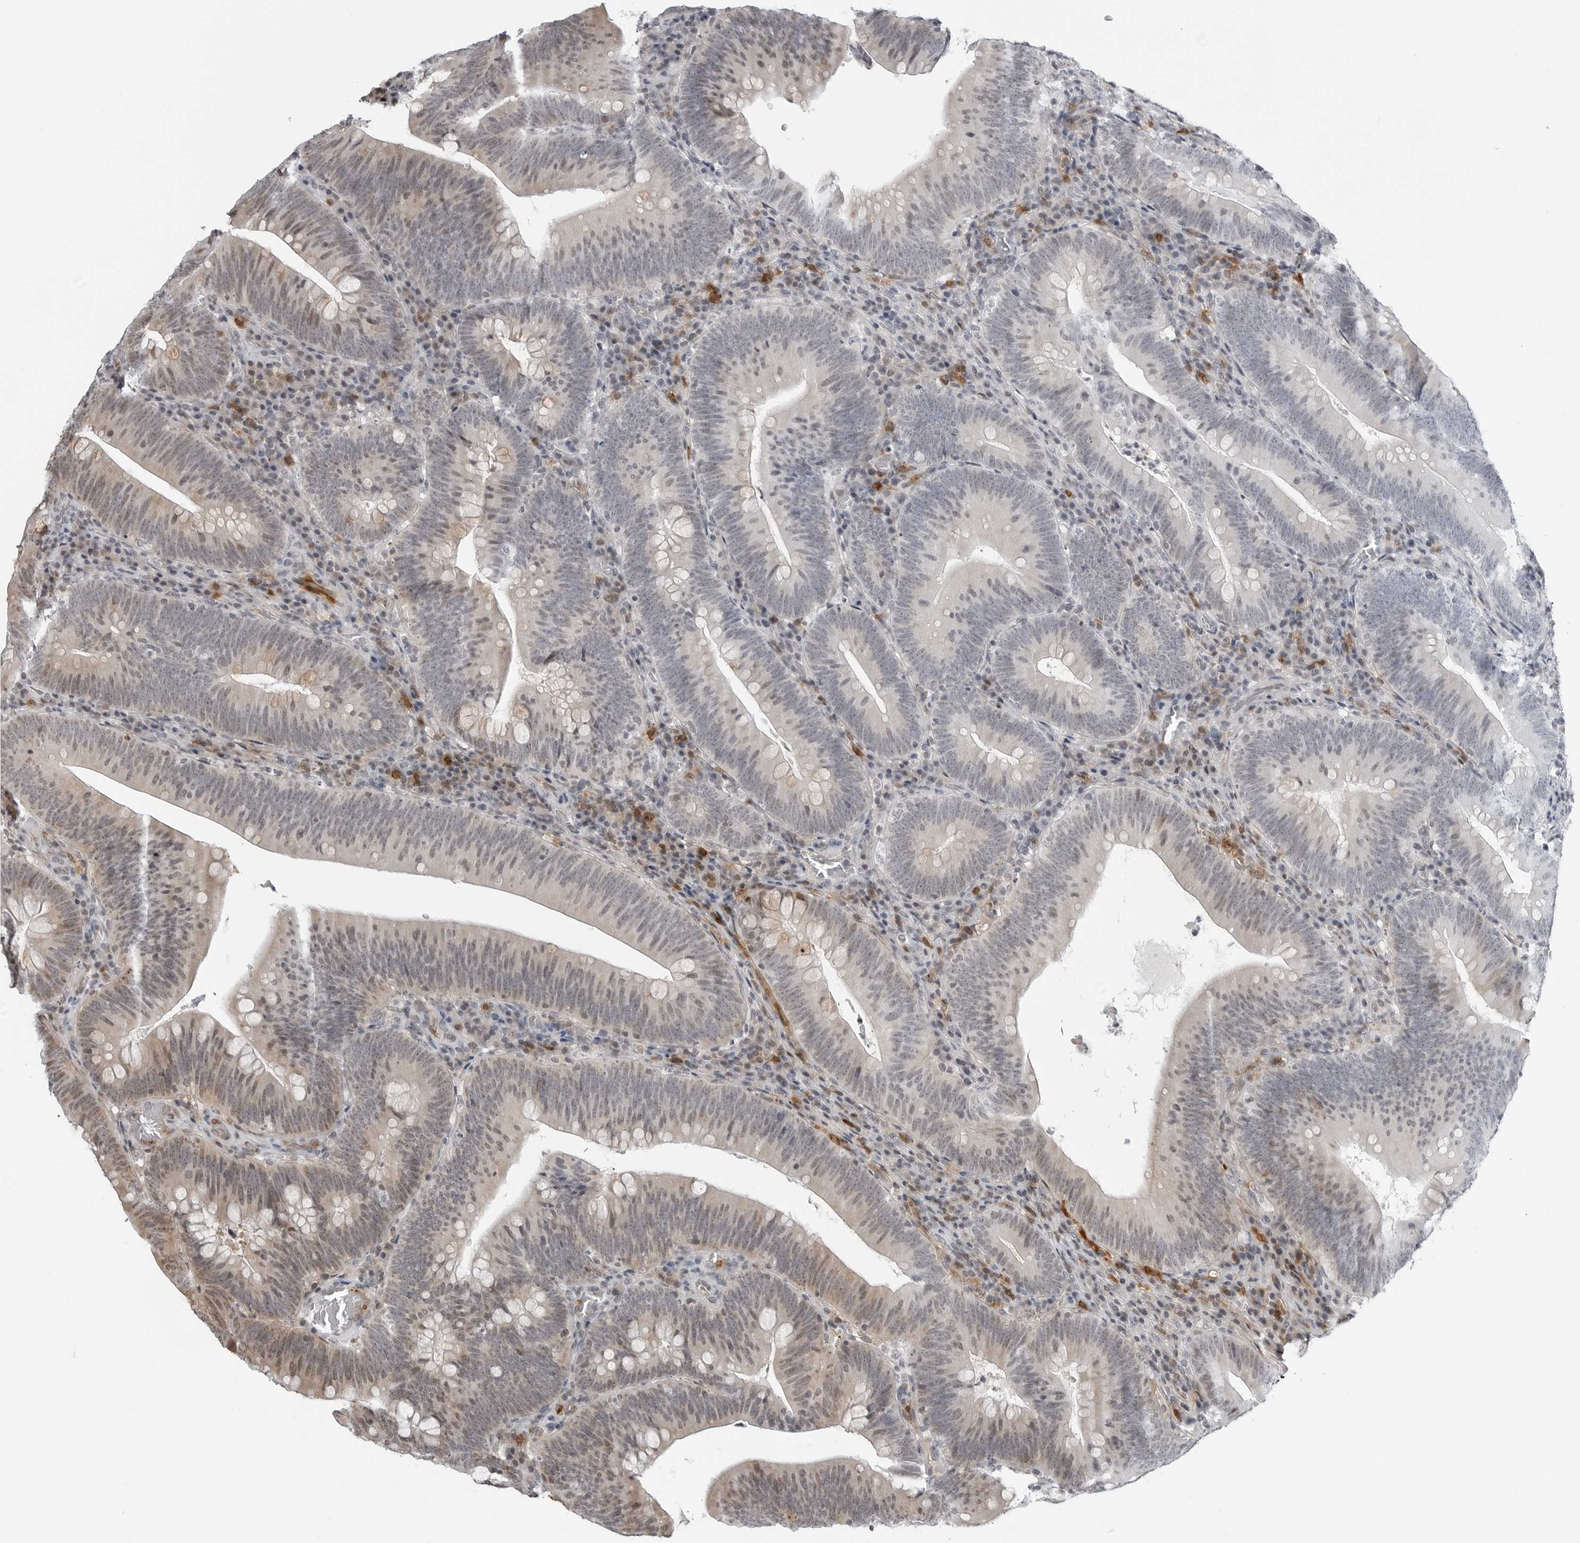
{"staining": {"intensity": "negative", "quantity": "none", "location": "none"}, "tissue": "colorectal cancer", "cell_type": "Tumor cells", "image_type": "cancer", "snomed": [{"axis": "morphology", "description": "Normal tissue, NOS"}, {"axis": "topography", "description": "Colon"}], "caption": "Protein analysis of colorectal cancer shows no significant positivity in tumor cells.", "gene": "CXCR5", "patient": {"sex": "female", "age": 82}}